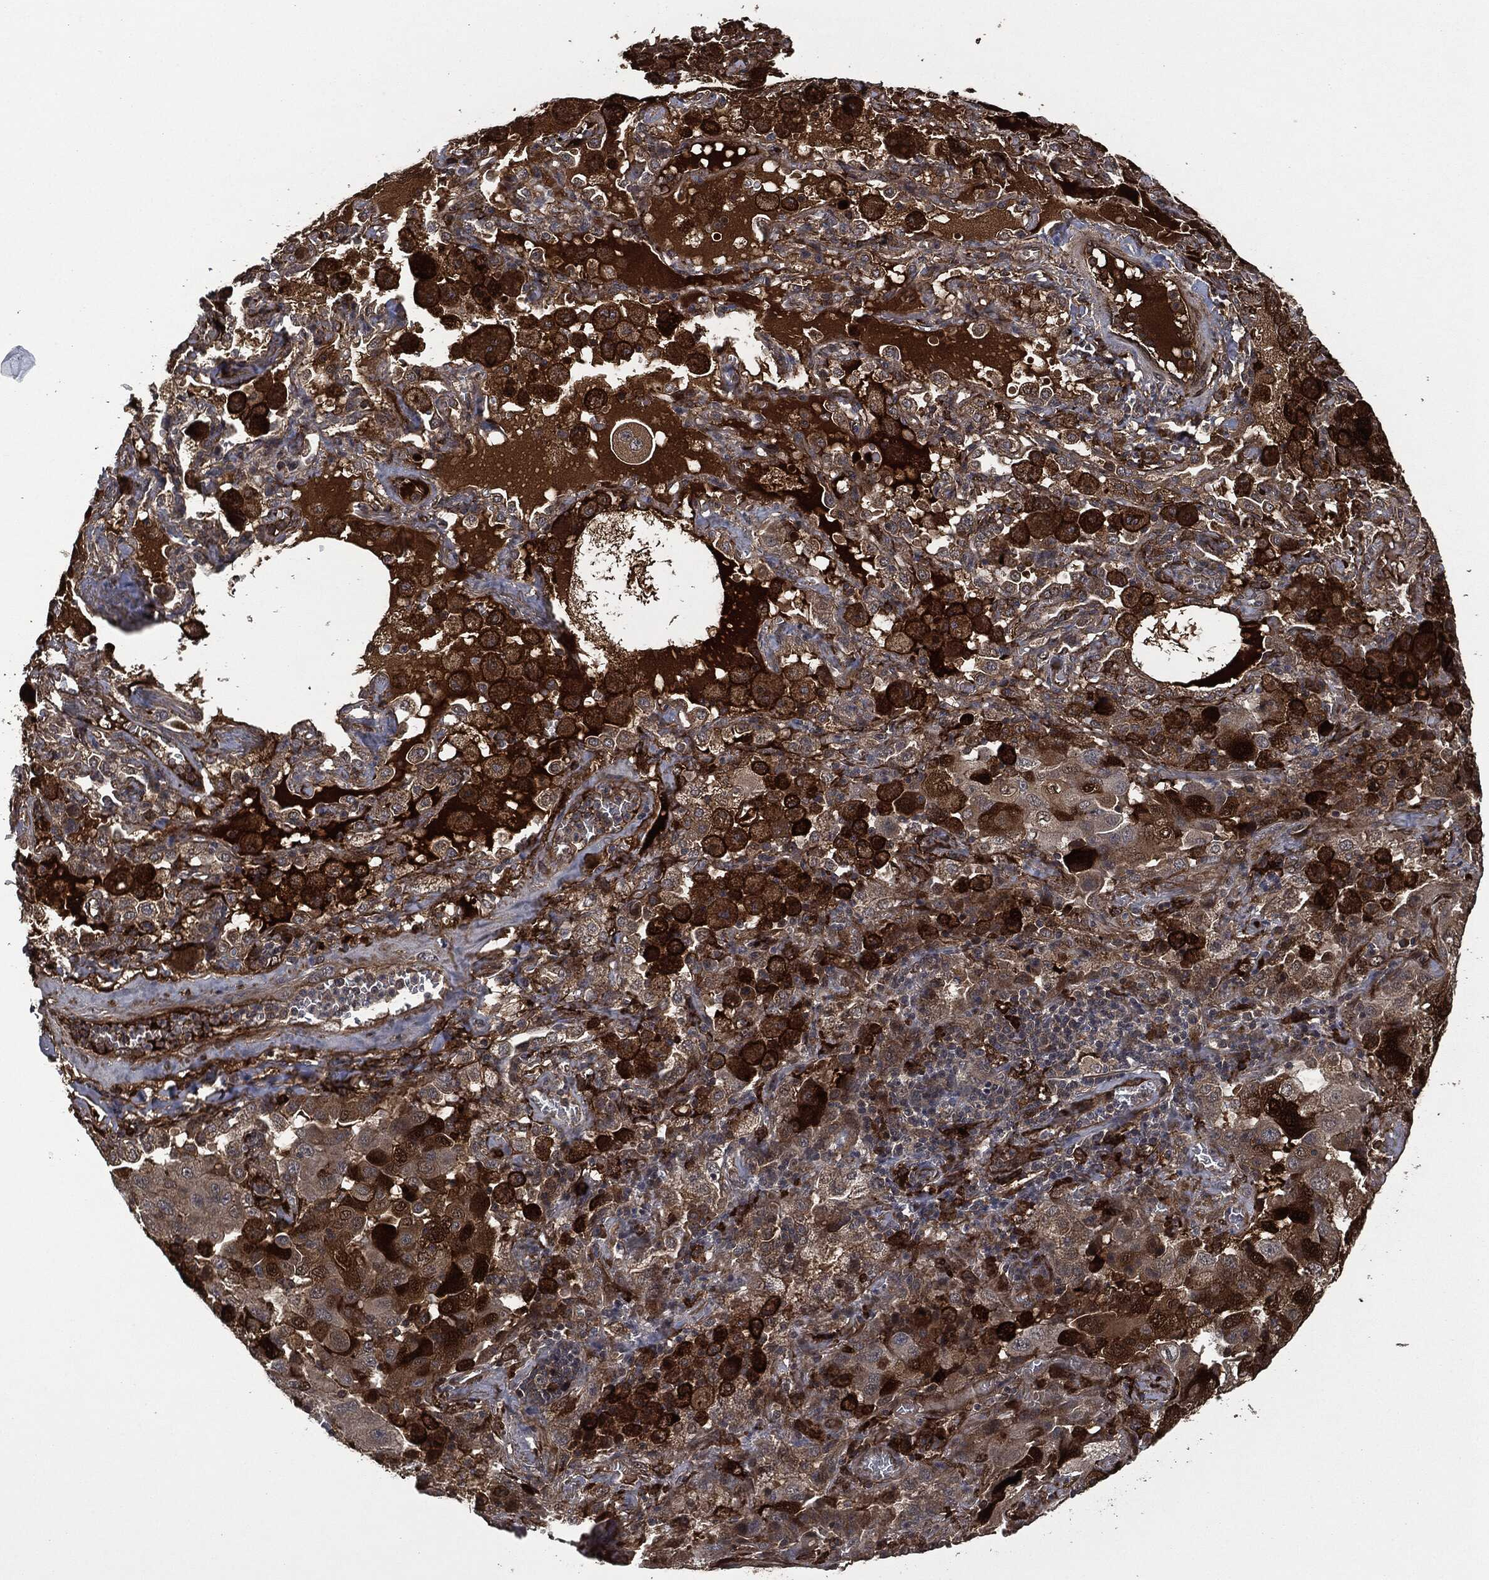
{"staining": {"intensity": "strong", "quantity": "<25%", "location": "cytoplasmic/membranous"}, "tissue": "lung cancer", "cell_type": "Tumor cells", "image_type": "cancer", "snomed": [{"axis": "morphology", "description": "Adenocarcinoma, NOS"}, {"axis": "topography", "description": "Lung"}], "caption": "Immunohistochemical staining of lung adenocarcinoma reveals medium levels of strong cytoplasmic/membranous protein staining in approximately <25% of tumor cells.", "gene": "CRABP2", "patient": {"sex": "female", "age": 61}}